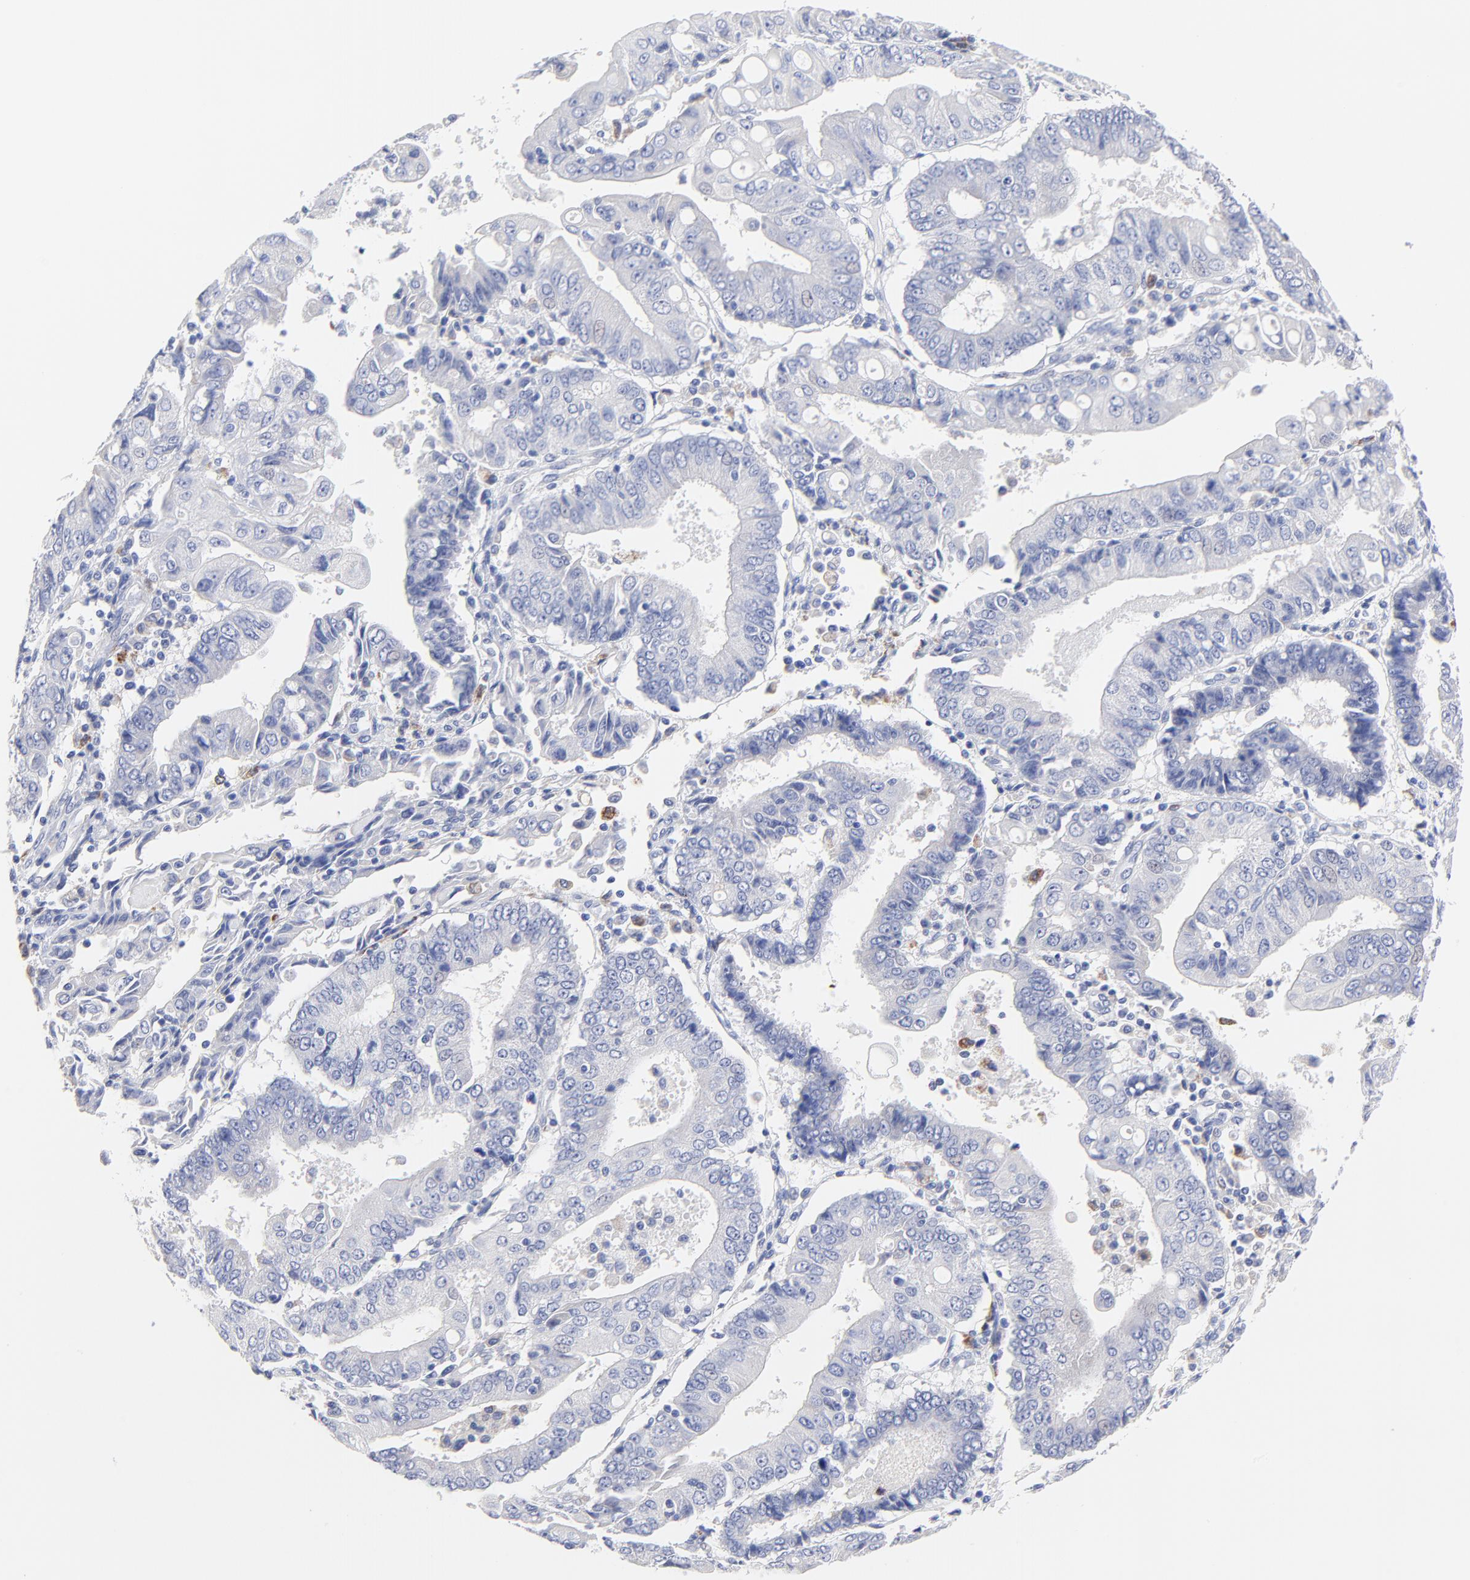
{"staining": {"intensity": "negative", "quantity": "none", "location": "none"}, "tissue": "endometrial cancer", "cell_type": "Tumor cells", "image_type": "cancer", "snomed": [{"axis": "morphology", "description": "Adenocarcinoma, NOS"}, {"axis": "topography", "description": "Endometrium"}], "caption": "IHC of human endometrial cancer (adenocarcinoma) reveals no expression in tumor cells. The staining is performed using DAB (3,3'-diaminobenzidine) brown chromogen with nuclei counter-stained in using hematoxylin.", "gene": "FBXO10", "patient": {"sex": "female", "age": 75}}